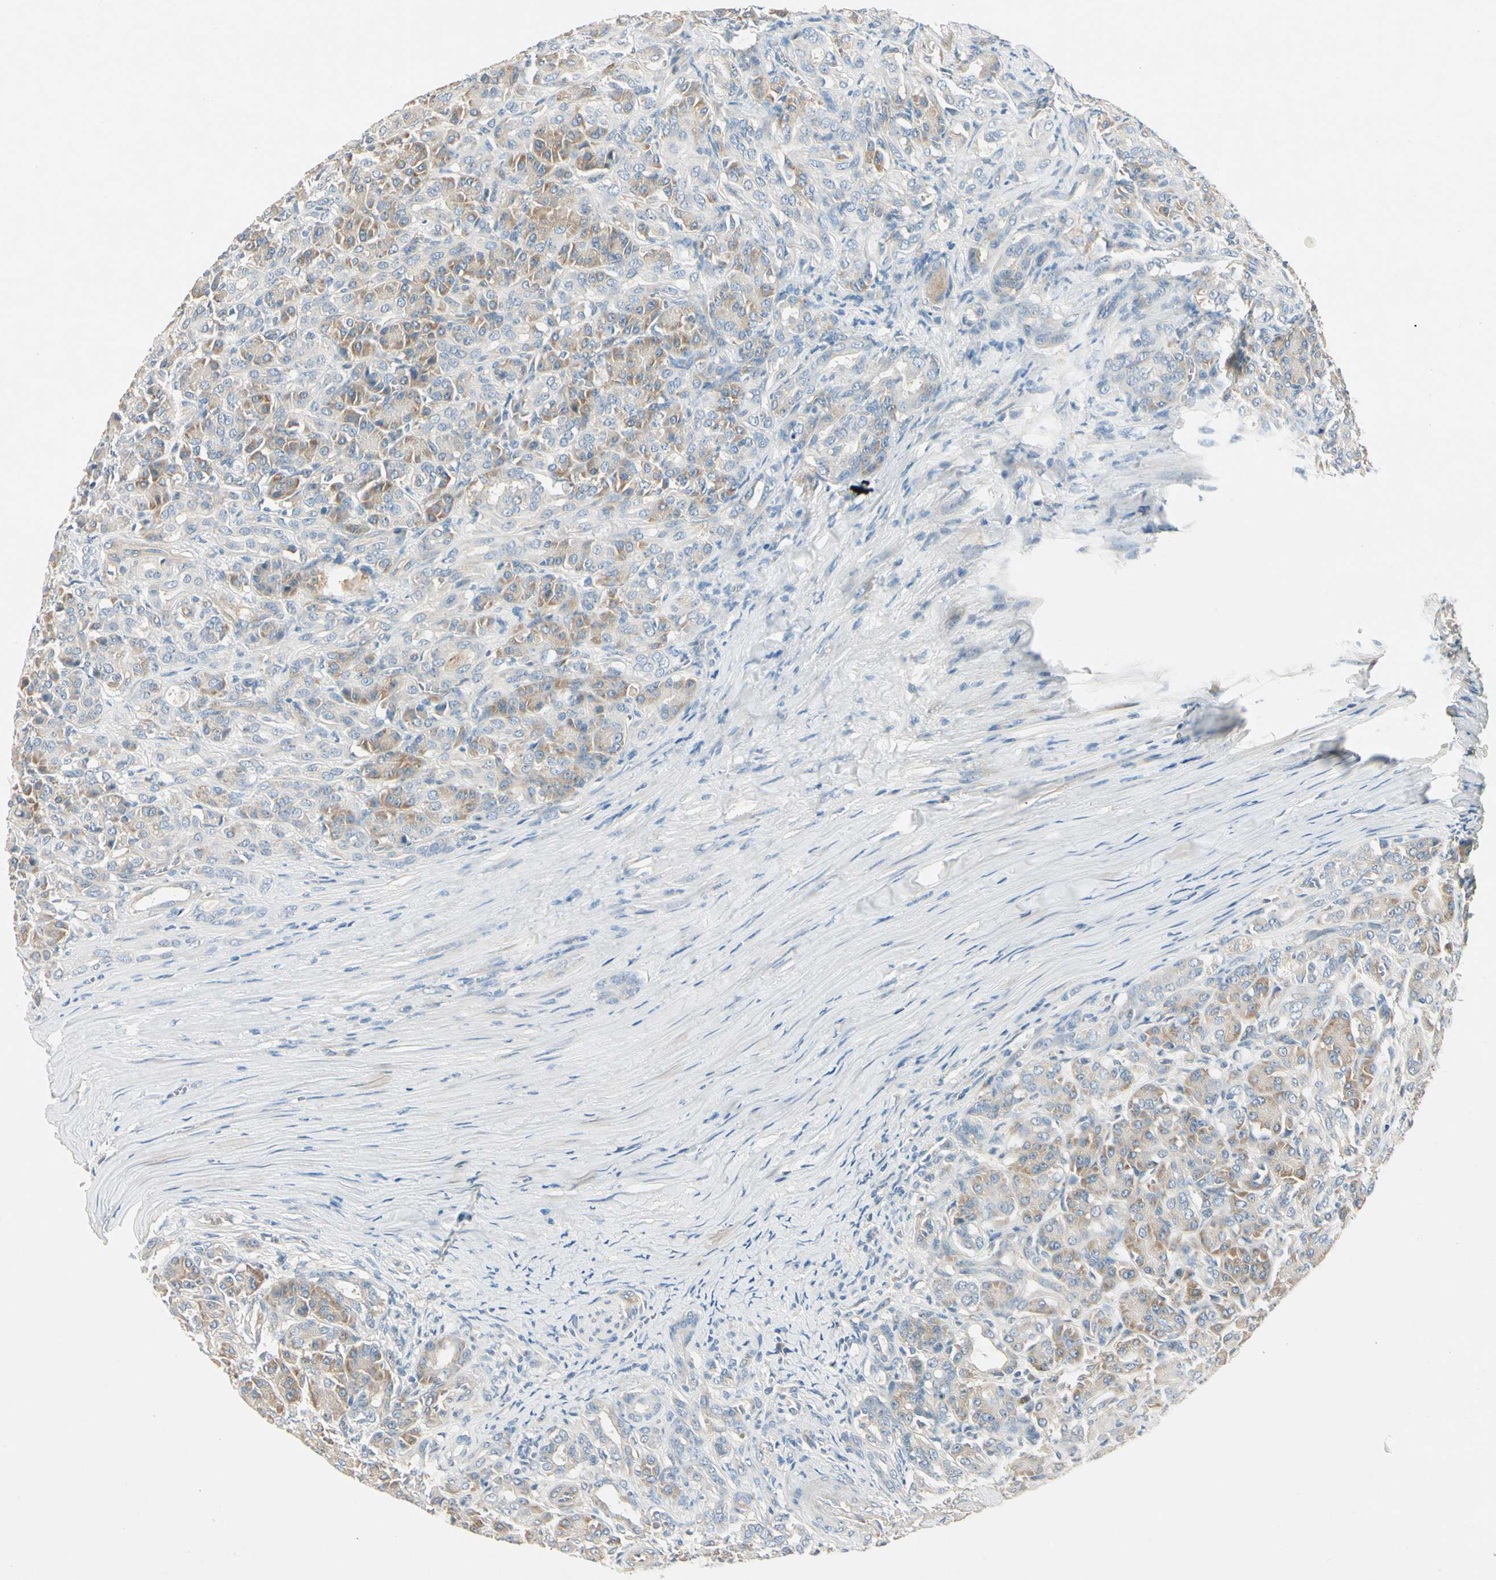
{"staining": {"intensity": "weak", "quantity": "25%-75%", "location": "cytoplasmic/membranous"}, "tissue": "pancreas", "cell_type": "Exocrine glandular cells", "image_type": "normal", "snomed": [{"axis": "morphology", "description": "Normal tissue, NOS"}, {"axis": "topography", "description": "Lymph node"}, {"axis": "topography", "description": "Pancreas"}], "caption": "Human pancreas stained with a brown dye reveals weak cytoplasmic/membranous positive positivity in about 25%-75% of exocrine glandular cells.", "gene": "ROCK2", "patient": {"sex": "male", "age": 59}}